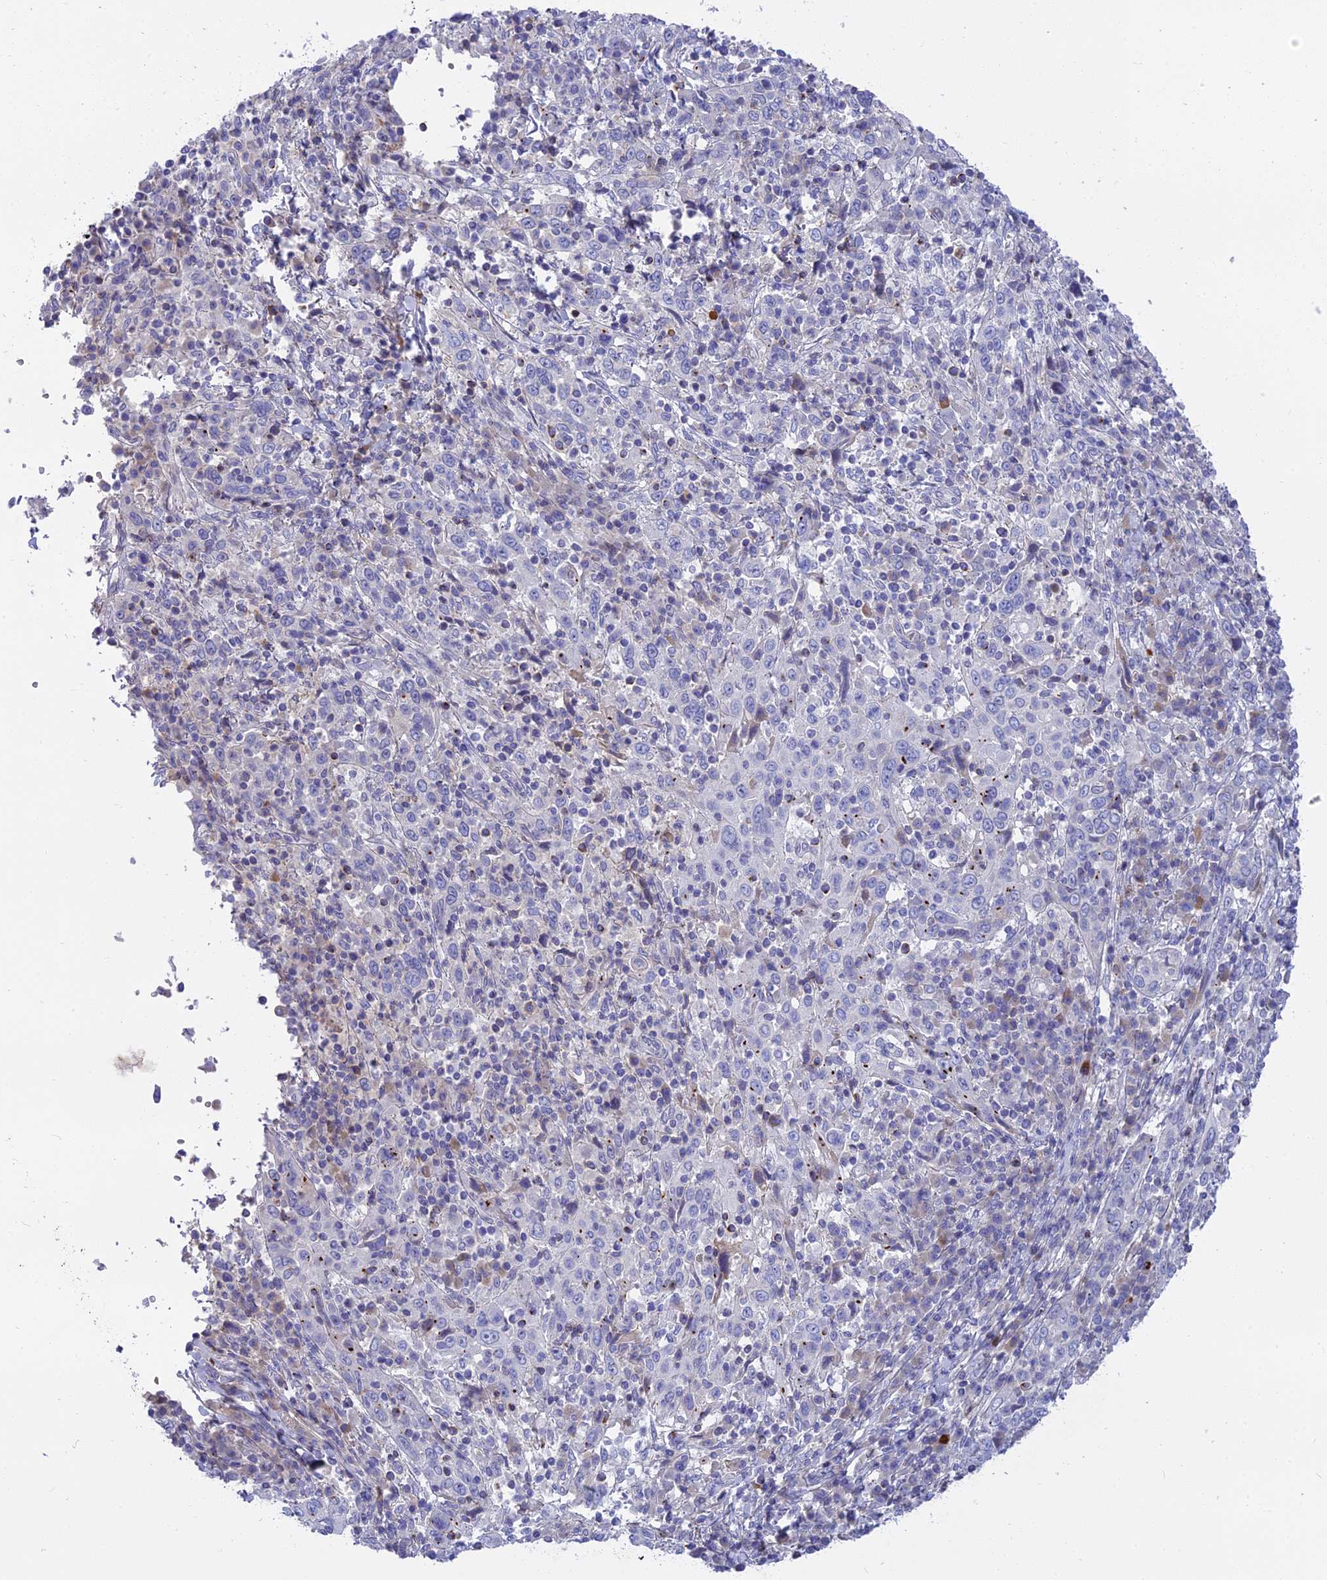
{"staining": {"intensity": "negative", "quantity": "none", "location": "none"}, "tissue": "cervical cancer", "cell_type": "Tumor cells", "image_type": "cancer", "snomed": [{"axis": "morphology", "description": "Squamous cell carcinoma, NOS"}, {"axis": "topography", "description": "Cervix"}], "caption": "Tumor cells are negative for brown protein staining in cervical squamous cell carcinoma.", "gene": "MBD3L1", "patient": {"sex": "female", "age": 46}}